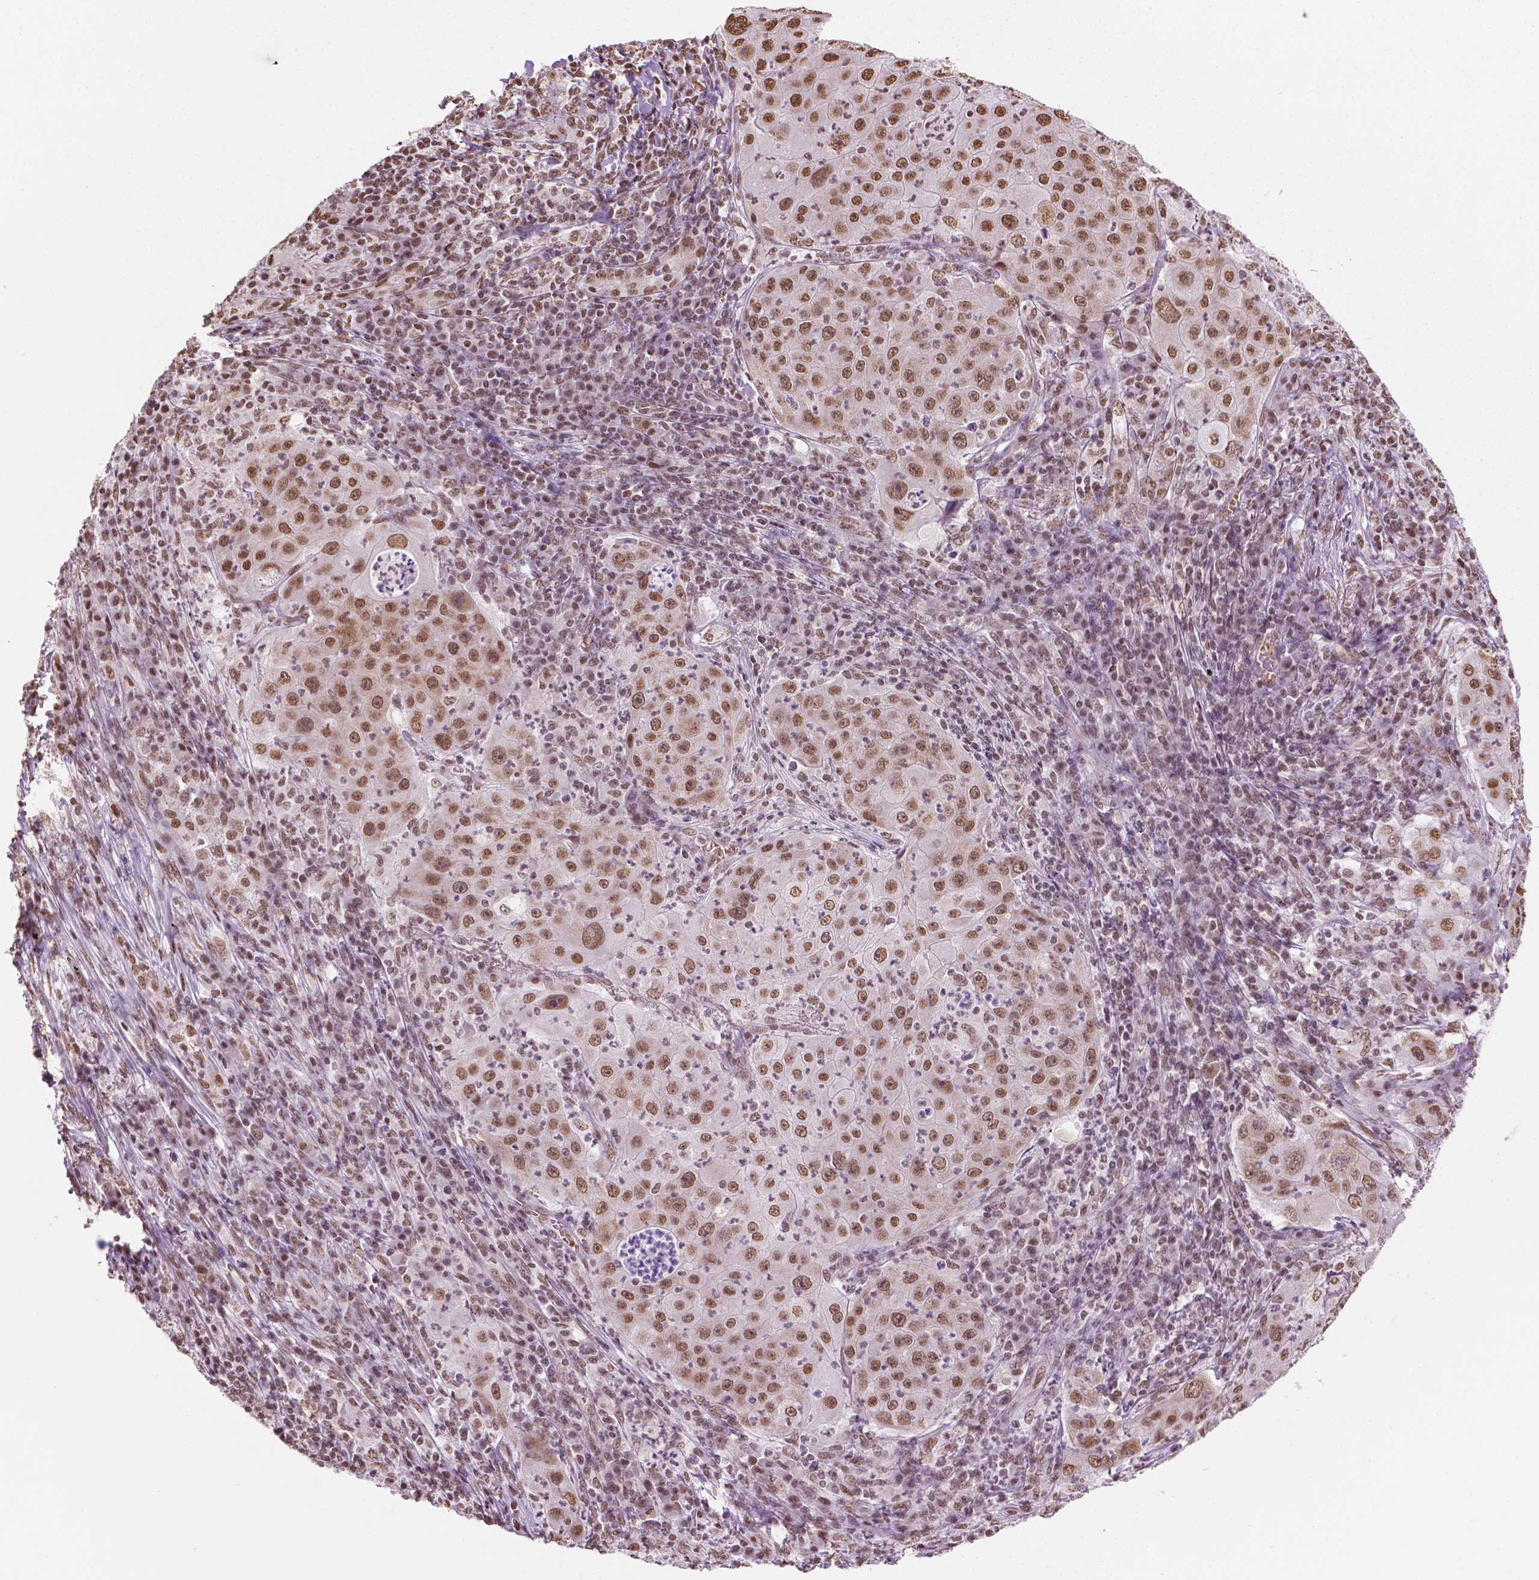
{"staining": {"intensity": "moderate", "quantity": ">75%", "location": "nuclear"}, "tissue": "lung cancer", "cell_type": "Tumor cells", "image_type": "cancer", "snomed": [{"axis": "morphology", "description": "Squamous cell carcinoma, NOS"}, {"axis": "topography", "description": "Lung"}], "caption": "Immunohistochemical staining of lung cancer (squamous cell carcinoma) displays medium levels of moderate nuclear protein staining in approximately >75% of tumor cells.", "gene": "COL23A1", "patient": {"sex": "female", "age": 59}}